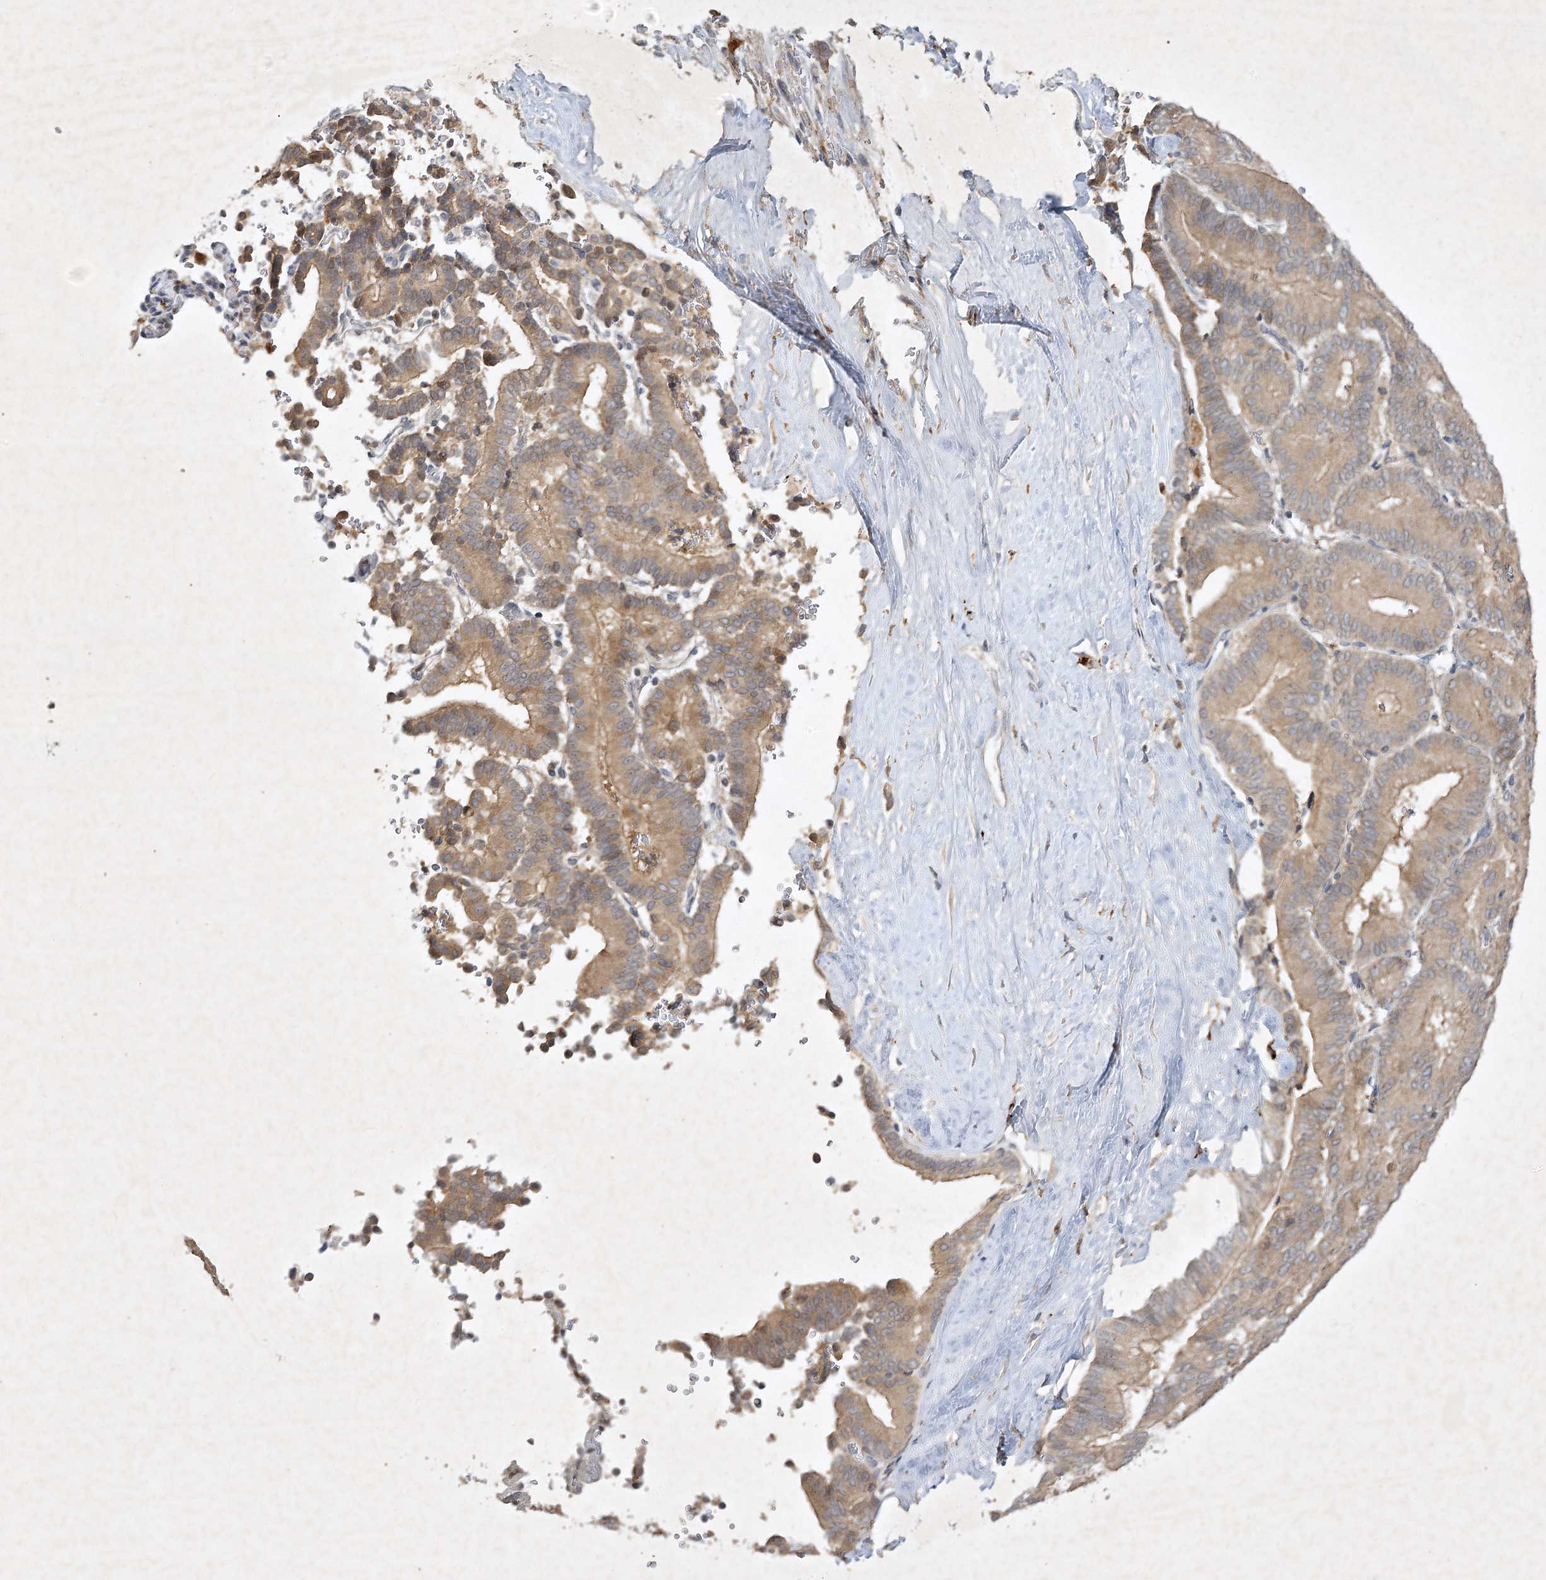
{"staining": {"intensity": "weak", "quantity": ">75%", "location": "cytoplasmic/membranous"}, "tissue": "liver cancer", "cell_type": "Tumor cells", "image_type": "cancer", "snomed": [{"axis": "morphology", "description": "Cholangiocarcinoma"}, {"axis": "topography", "description": "Liver"}], "caption": "An immunohistochemistry histopathology image of neoplastic tissue is shown. Protein staining in brown labels weak cytoplasmic/membranous positivity in cholangiocarcinoma (liver) within tumor cells.", "gene": "PYROXD2", "patient": {"sex": "female", "age": 75}}